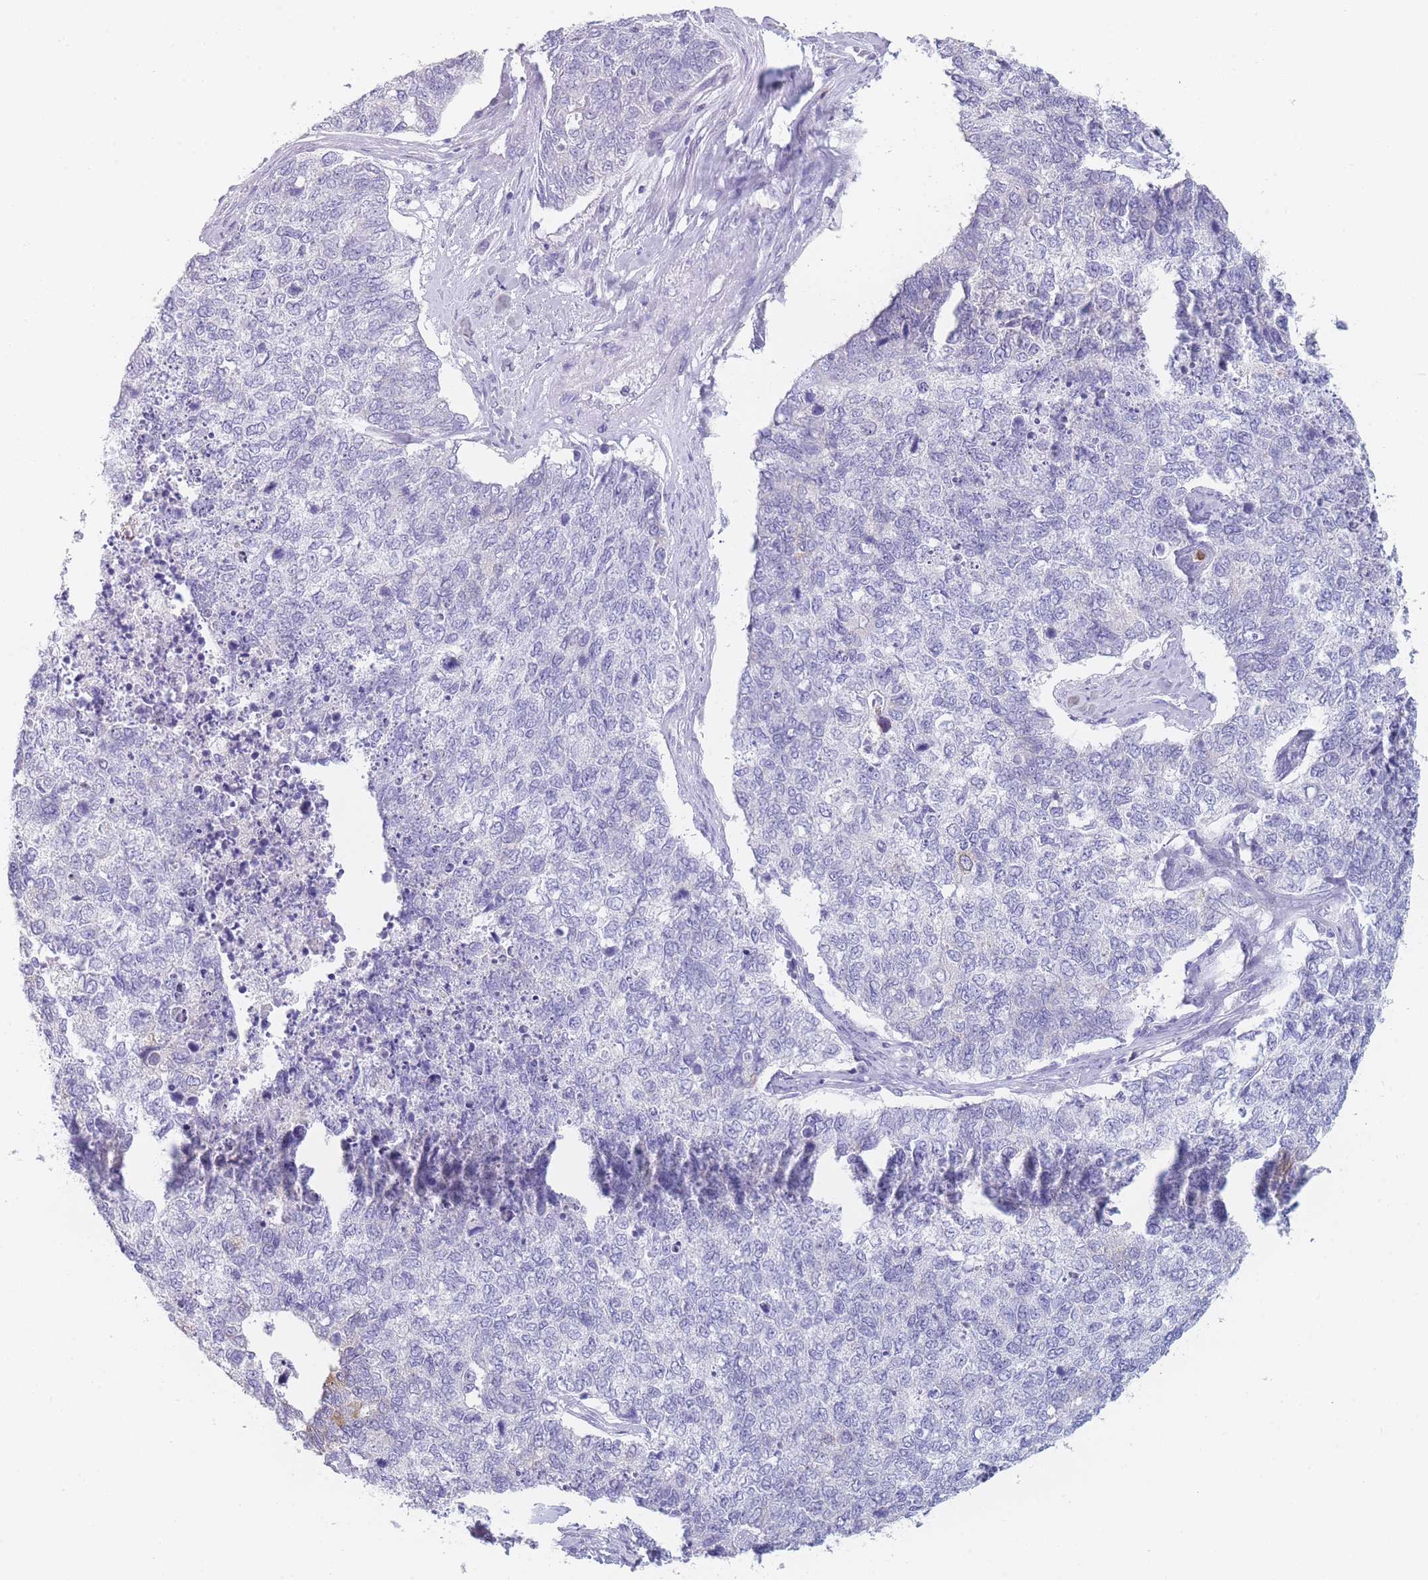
{"staining": {"intensity": "negative", "quantity": "none", "location": "none"}, "tissue": "cervical cancer", "cell_type": "Tumor cells", "image_type": "cancer", "snomed": [{"axis": "morphology", "description": "Squamous cell carcinoma, NOS"}, {"axis": "topography", "description": "Cervix"}], "caption": "Cervical squamous cell carcinoma stained for a protein using immunohistochemistry exhibits no positivity tumor cells.", "gene": "ZNF627", "patient": {"sex": "female", "age": 63}}